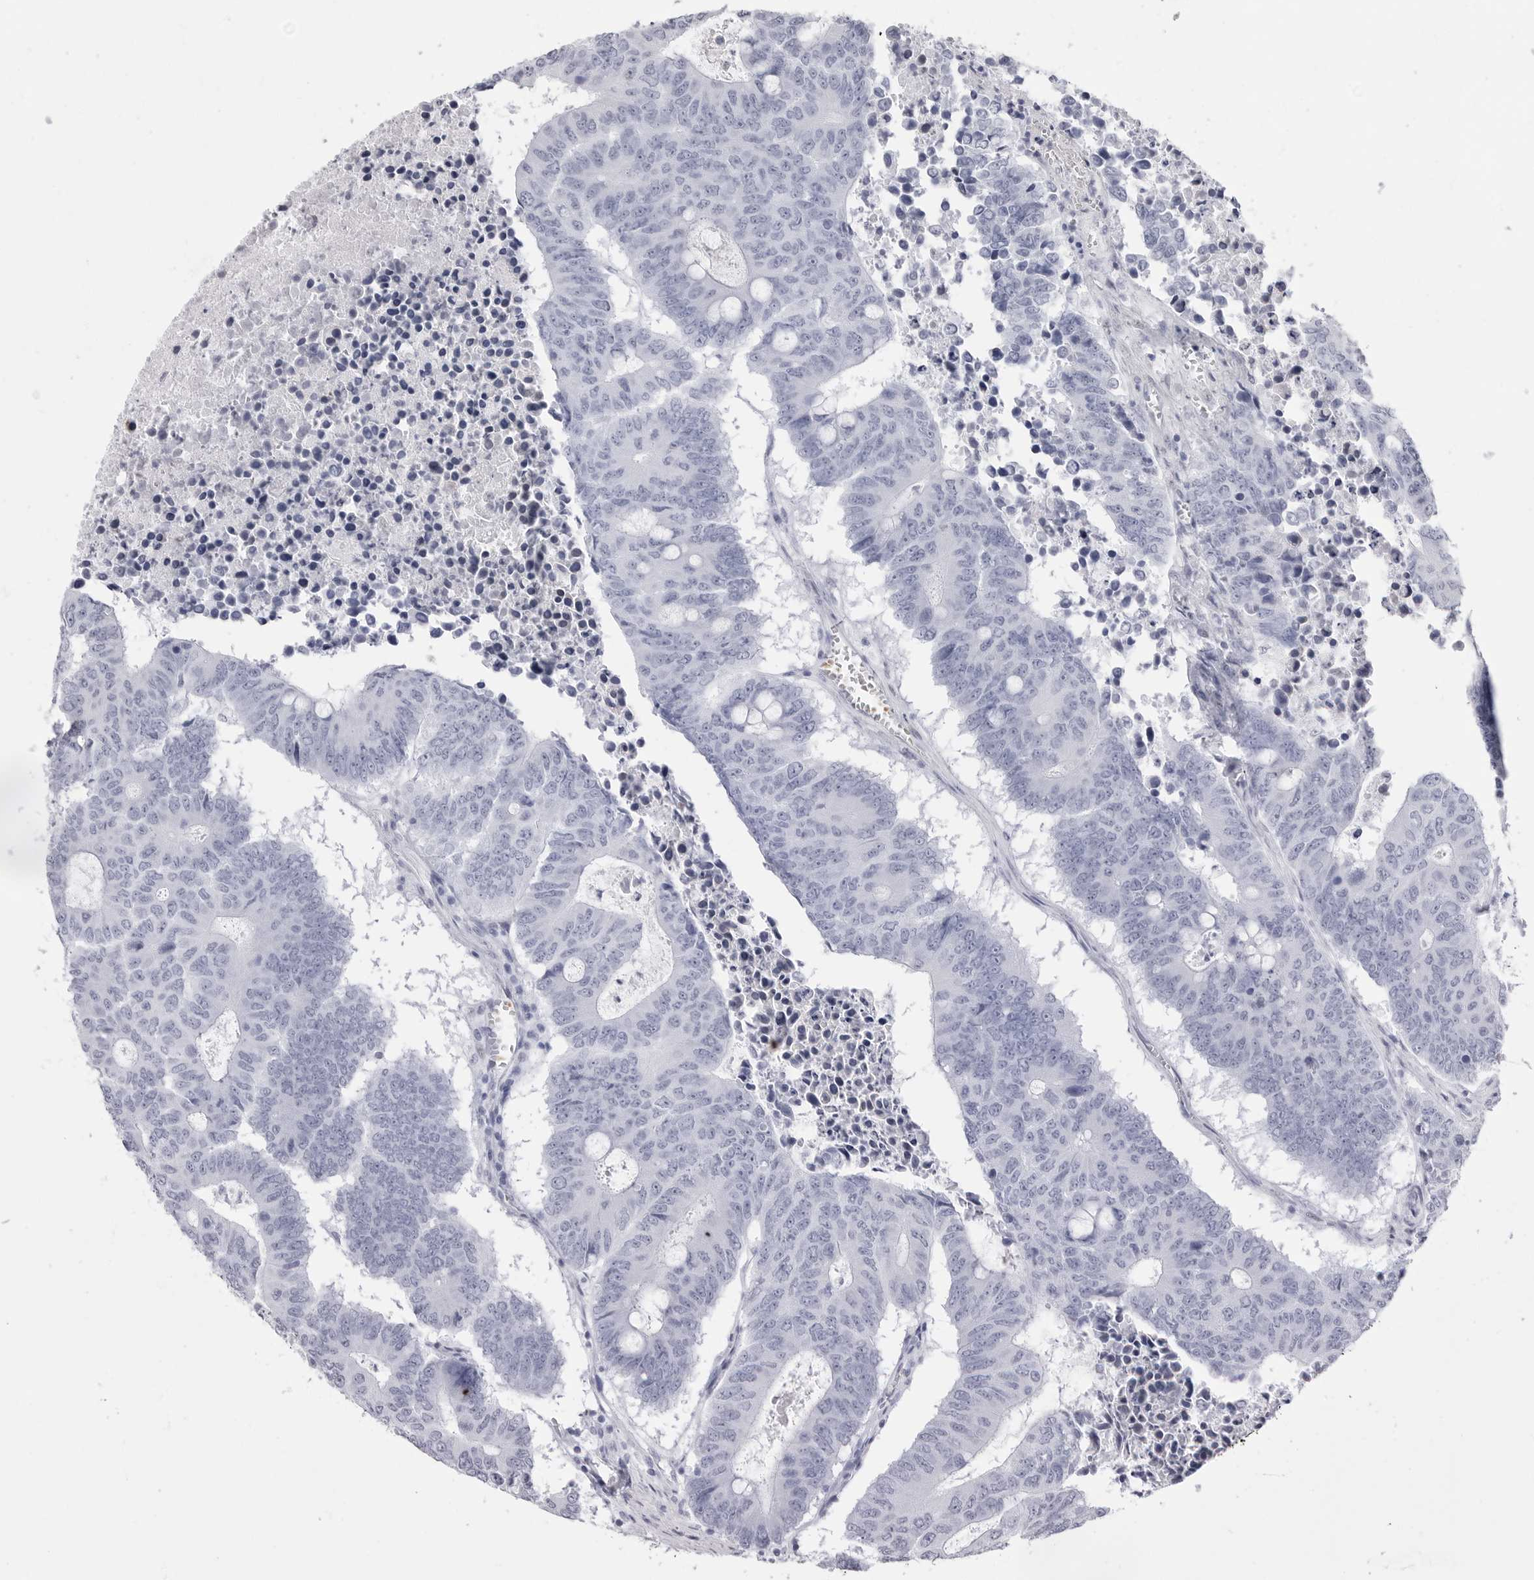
{"staining": {"intensity": "negative", "quantity": "none", "location": "none"}, "tissue": "colorectal cancer", "cell_type": "Tumor cells", "image_type": "cancer", "snomed": [{"axis": "morphology", "description": "Adenocarcinoma, NOS"}, {"axis": "topography", "description": "Colon"}], "caption": "Colorectal cancer was stained to show a protein in brown. There is no significant expression in tumor cells. (Stains: DAB immunohistochemistry (IHC) with hematoxylin counter stain, Microscopy: brightfield microscopy at high magnification).", "gene": "TSSK1B", "patient": {"sex": "male", "age": 87}}